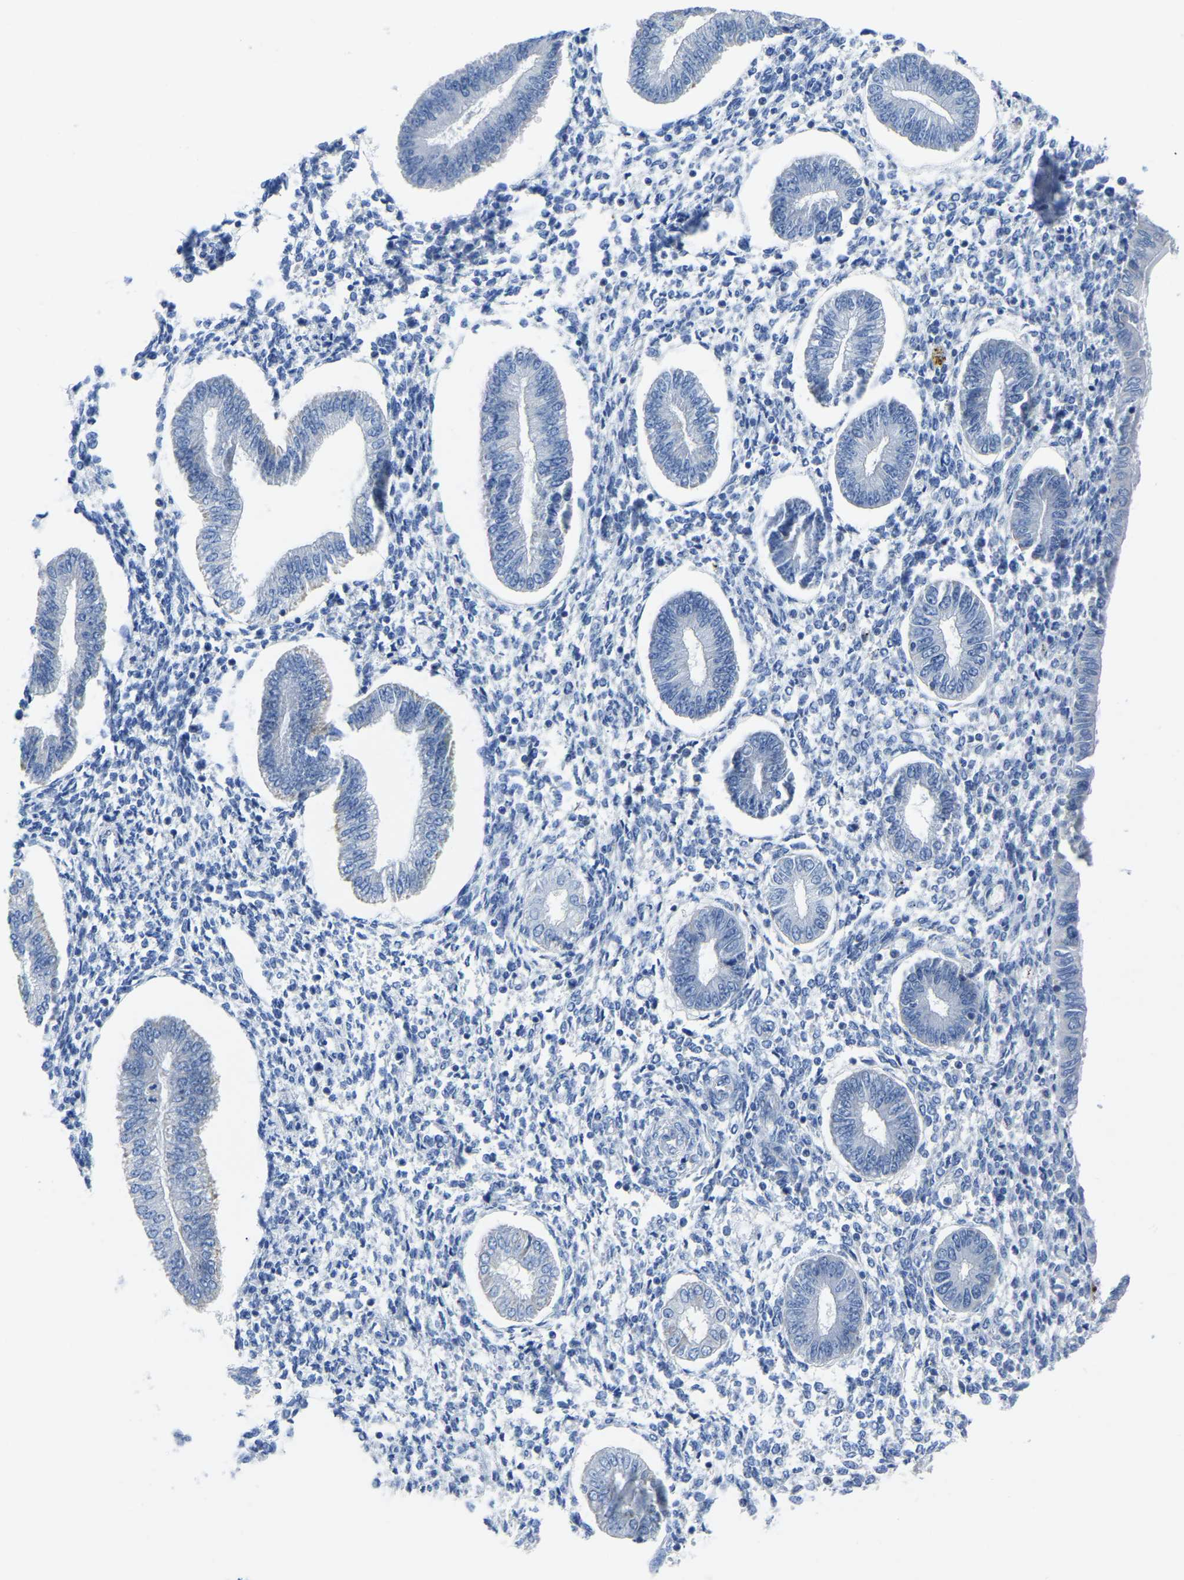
{"staining": {"intensity": "negative", "quantity": "none", "location": "none"}, "tissue": "endometrium", "cell_type": "Cells in endometrial stroma", "image_type": "normal", "snomed": [{"axis": "morphology", "description": "Normal tissue, NOS"}, {"axis": "topography", "description": "Endometrium"}], "caption": "Immunohistochemistry micrograph of normal endometrium: human endometrium stained with DAB (3,3'-diaminobenzidine) shows no significant protein staining in cells in endometrial stroma.", "gene": "ETFA", "patient": {"sex": "female", "age": 50}}